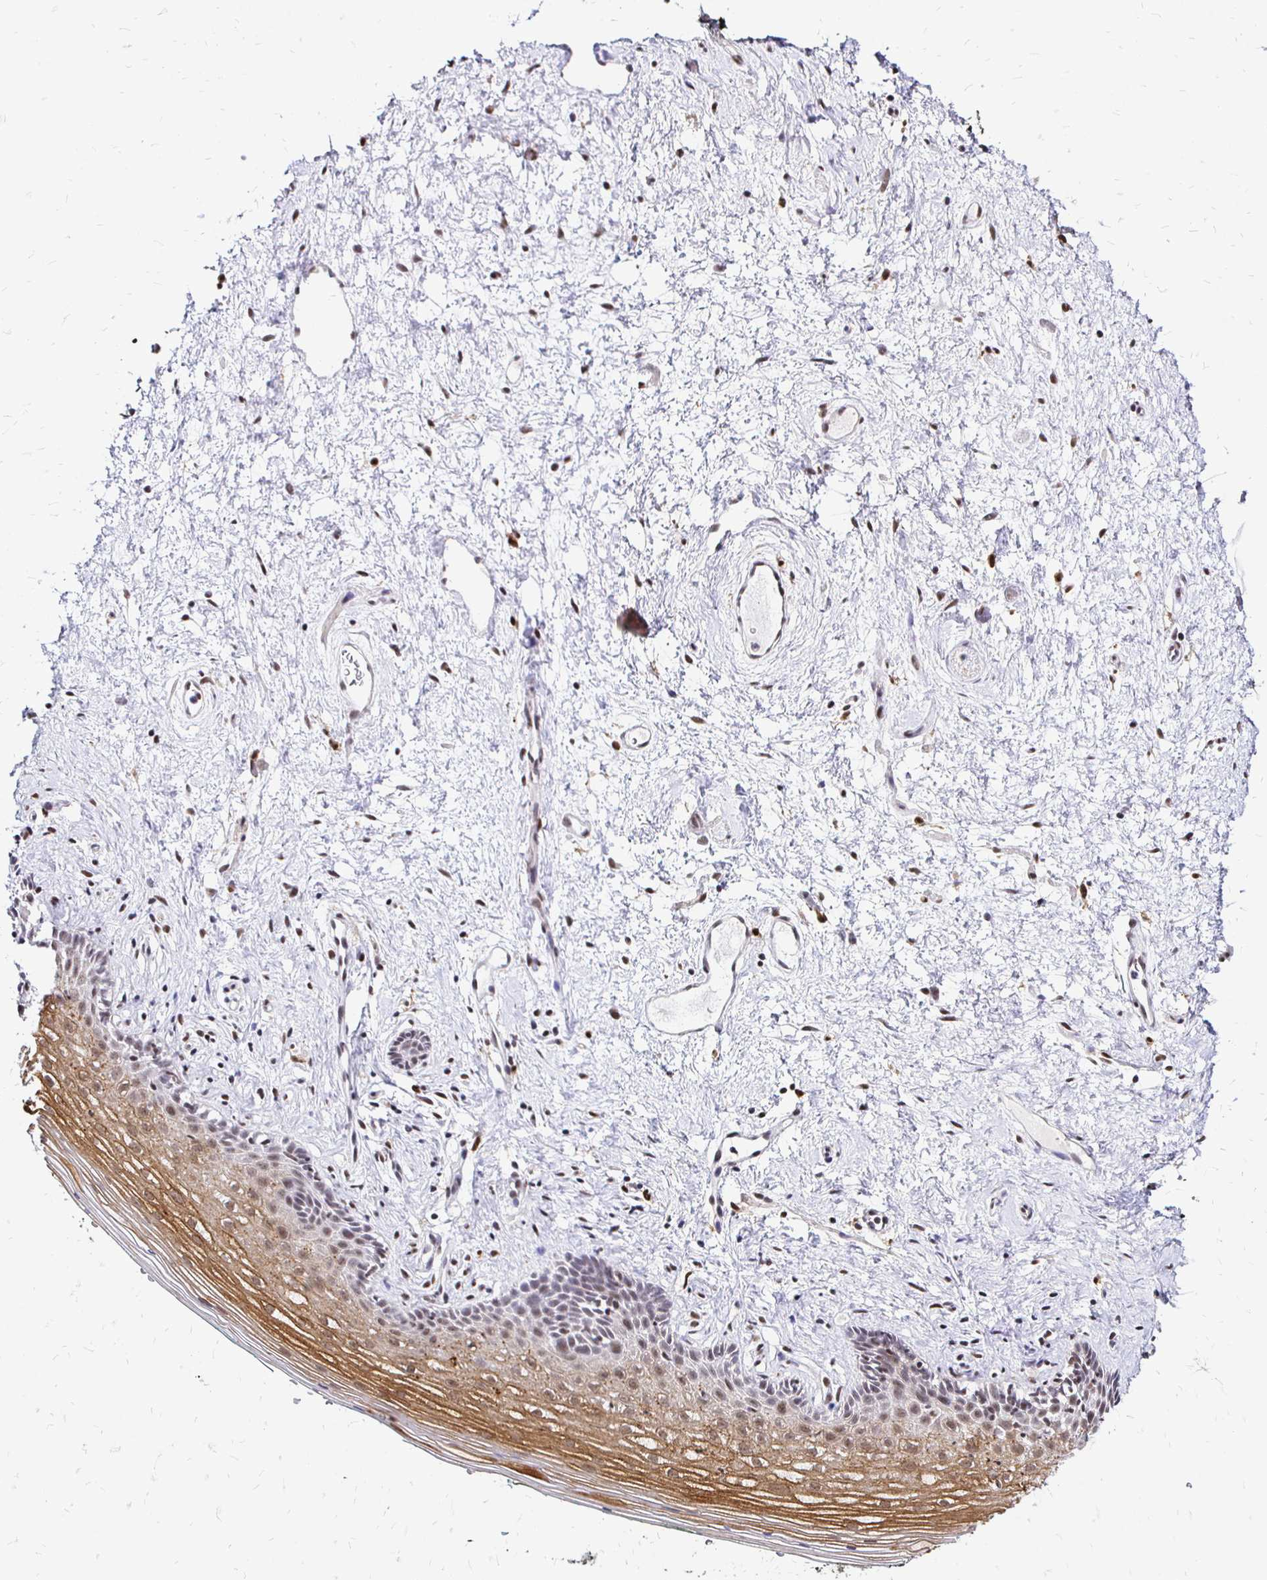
{"staining": {"intensity": "moderate", "quantity": "25%-75%", "location": "cytoplasmic/membranous,nuclear"}, "tissue": "vagina", "cell_type": "Squamous epithelial cells", "image_type": "normal", "snomed": [{"axis": "morphology", "description": "Normal tissue, NOS"}, {"axis": "topography", "description": "Vagina"}], "caption": "Moderate cytoplasmic/membranous,nuclear protein expression is seen in about 25%-75% of squamous epithelial cells in vagina.", "gene": "SIN3A", "patient": {"sex": "female", "age": 42}}